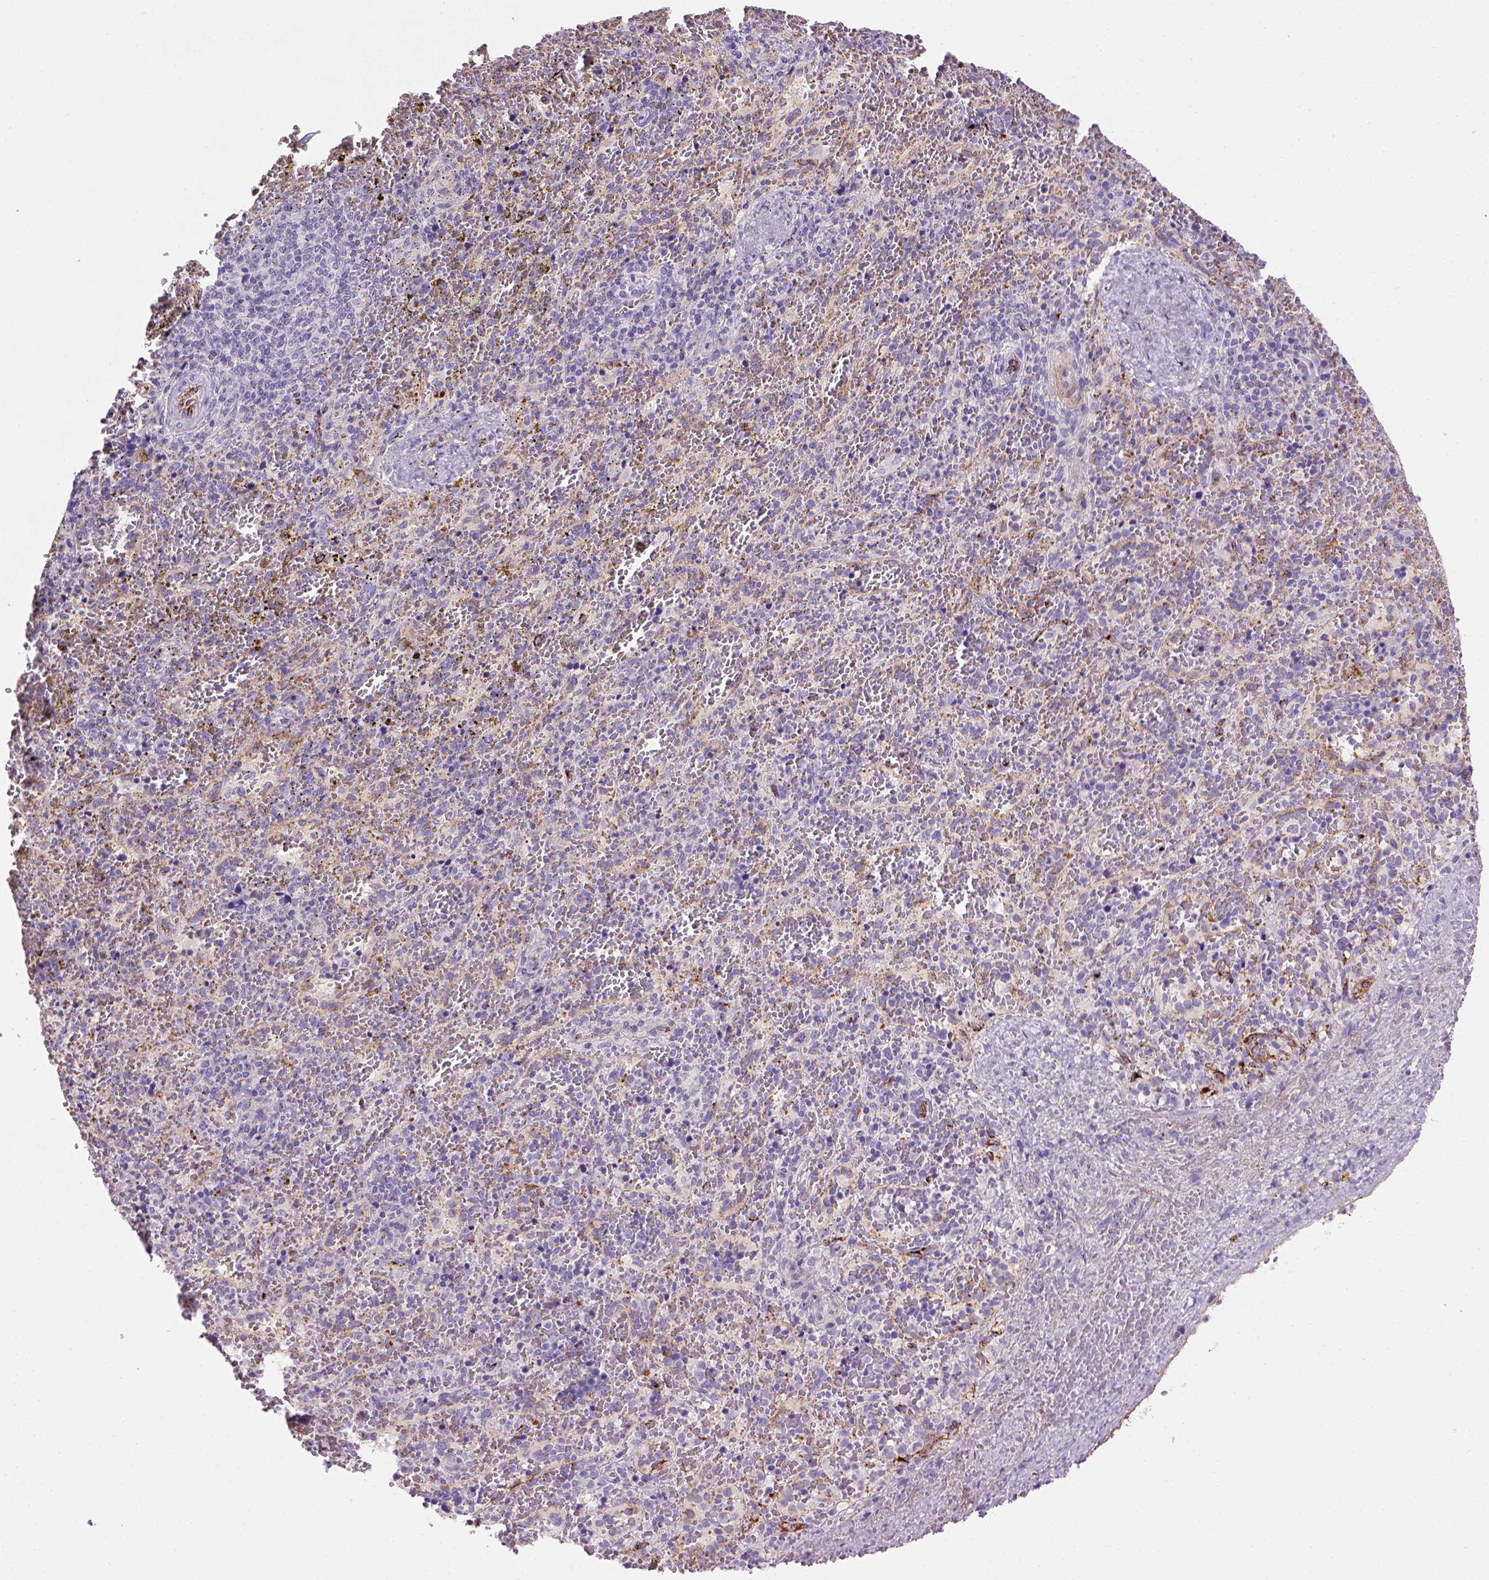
{"staining": {"intensity": "negative", "quantity": "none", "location": "none"}, "tissue": "spleen", "cell_type": "Cells in red pulp", "image_type": "normal", "snomed": [{"axis": "morphology", "description": "Normal tissue, NOS"}, {"axis": "topography", "description": "Spleen"}], "caption": "Cells in red pulp show no significant protein expression in normal spleen.", "gene": "VWF", "patient": {"sex": "female", "age": 50}}